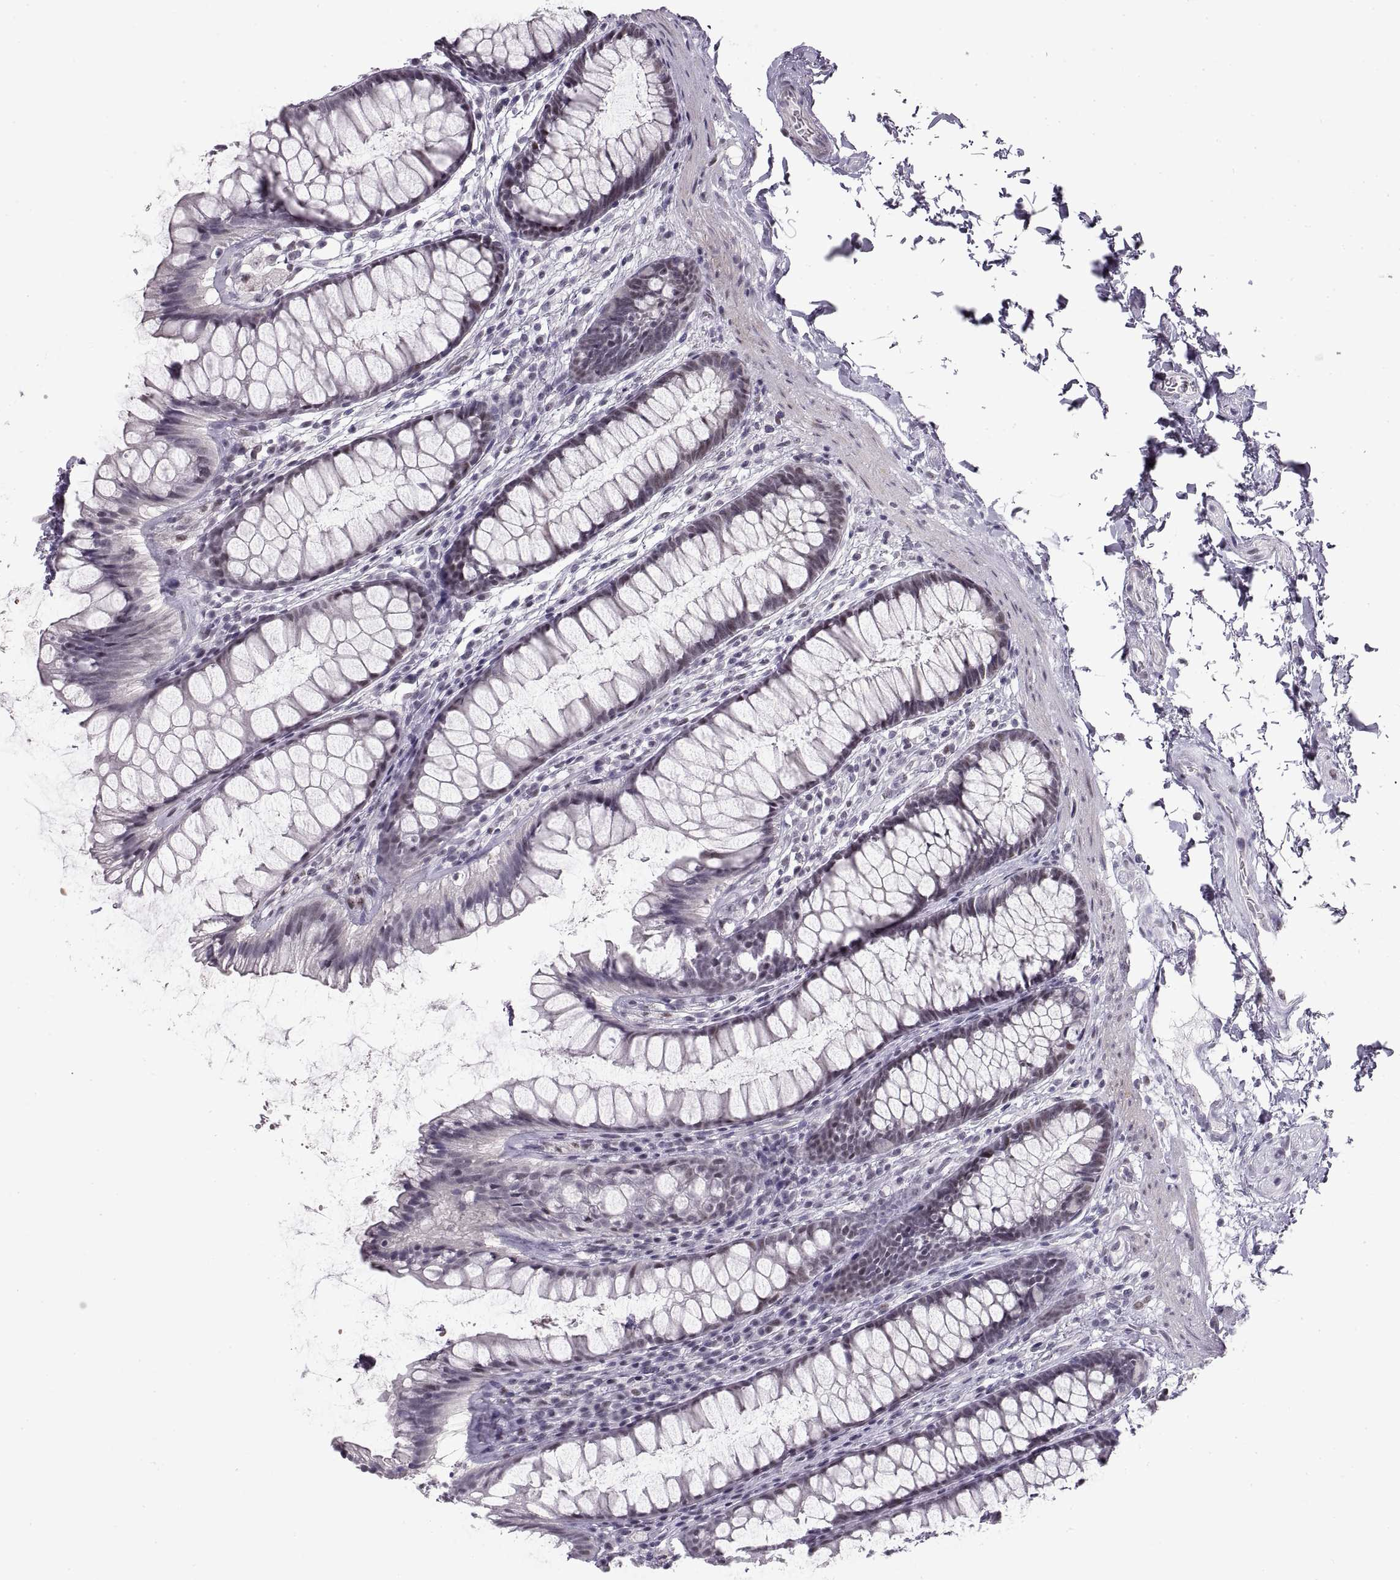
{"staining": {"intensity": "negative", "quantity": "none", "location": "none"}, "tissue": "rectum", "cell_type": "Glandular cells", "image_type": "normal", "snomed": [{"axis": "morphology", "description": "Normal tissue, NOS"}, {"axis": "topography", "description": "Rectum"}], "caption": "An immunohistochemistry (IHC) histopathology image of normal rectum is shown. There is no staining in glandular cells of rectum.", "gene": "NANOS3", "patient": {"sex": "male", "age": 72}}